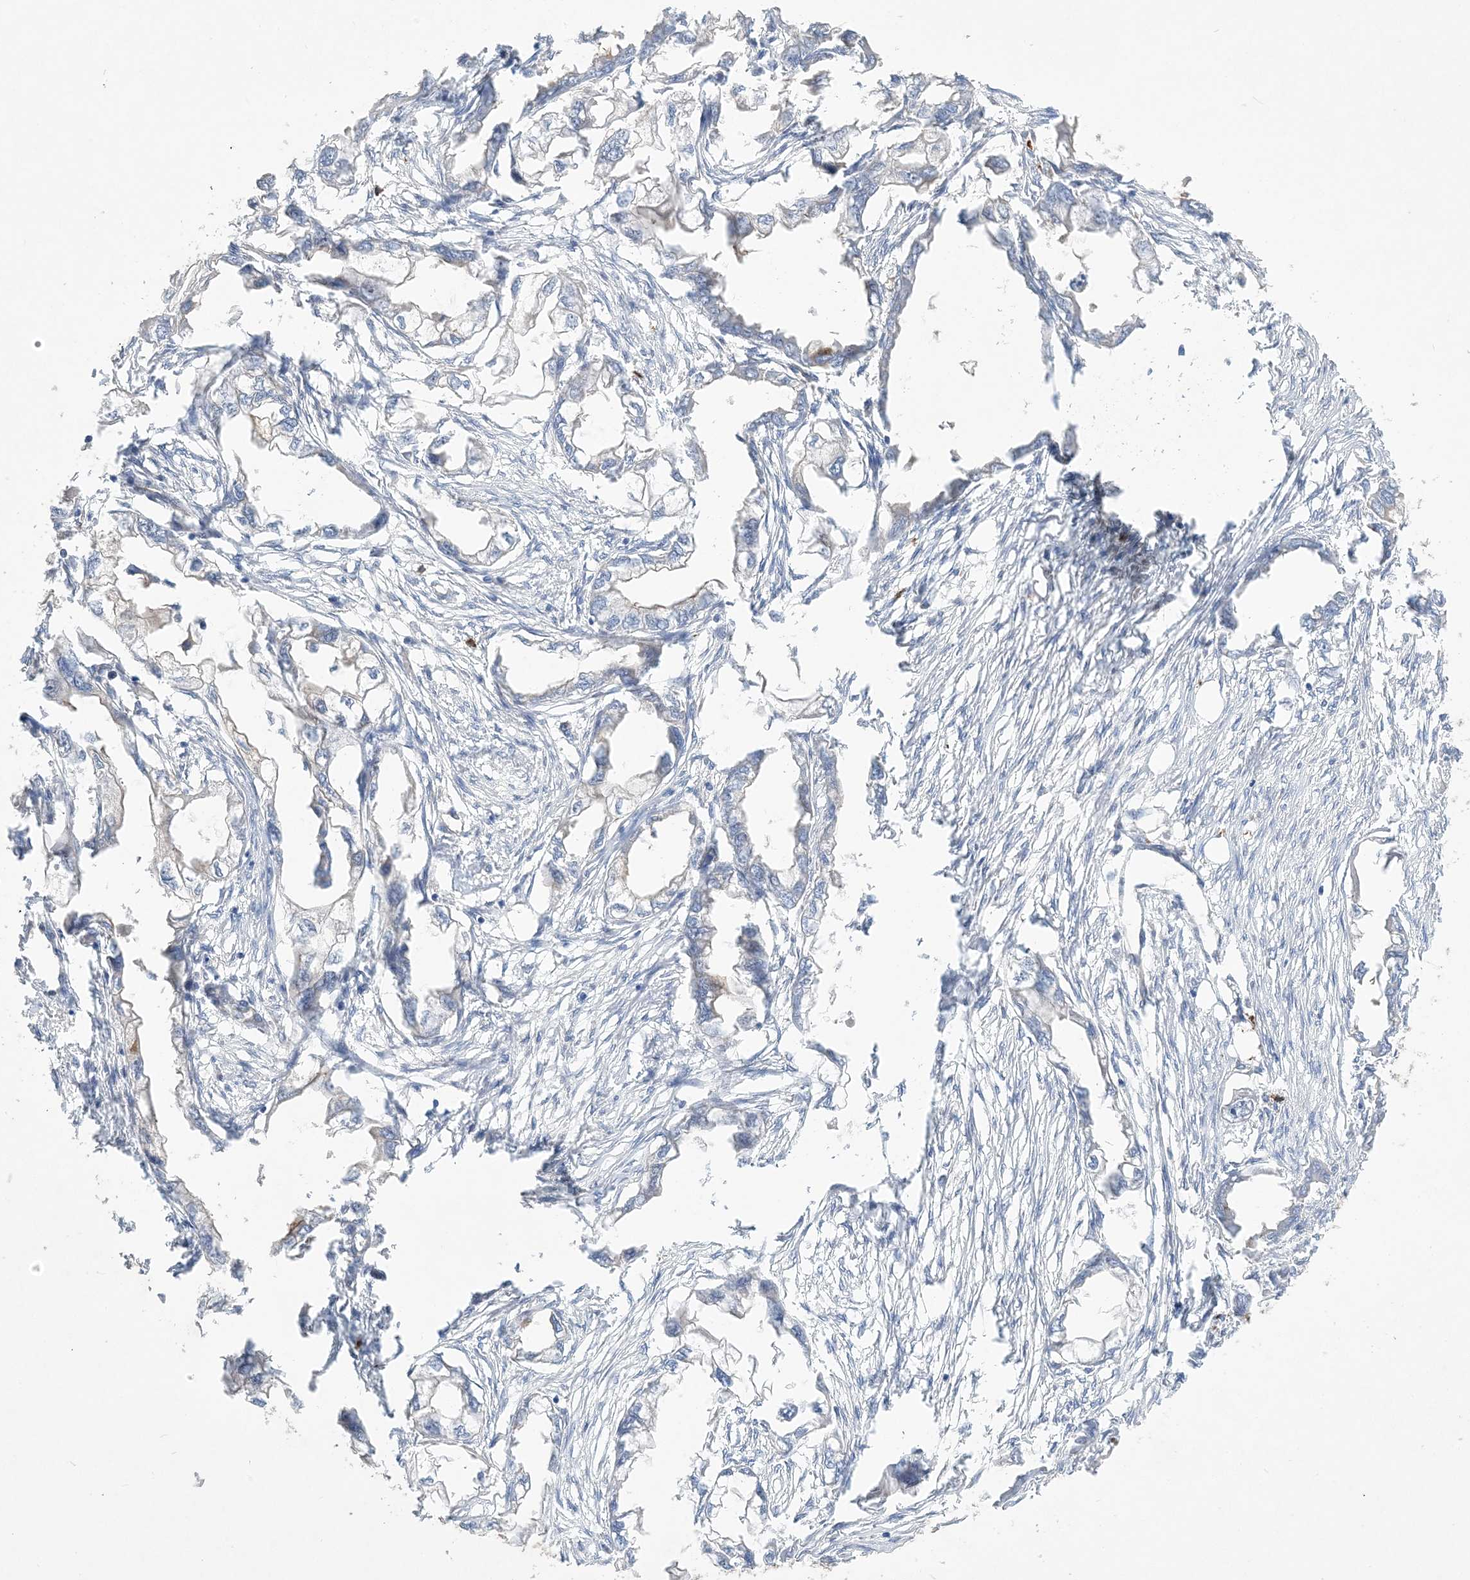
{"staining": {"intensity": "negative", "quantity": "none", "location": "none"}, "tissue": "endometrial cancer", "cell_type": "Tumor cells", "image_type": "cancer", "snomed": [{"axis": "morphology", "description": "Adenocarcinoma, NOS"}, {"axis": "morphology", "description": "Adenocarcinoma, metastatic, NOS"}, {"axis": "topography", "description": "Adipose tissue"}, {"axis": "topography", "description": "Endometrium"}], "caption": "The immunohistochemistry (IHC) image has no significant positivity in tumor cells of endometrial adenocarcinoma tissue.", "gene": "AOC1", "patient": {"sex": "female", "age": 67}}